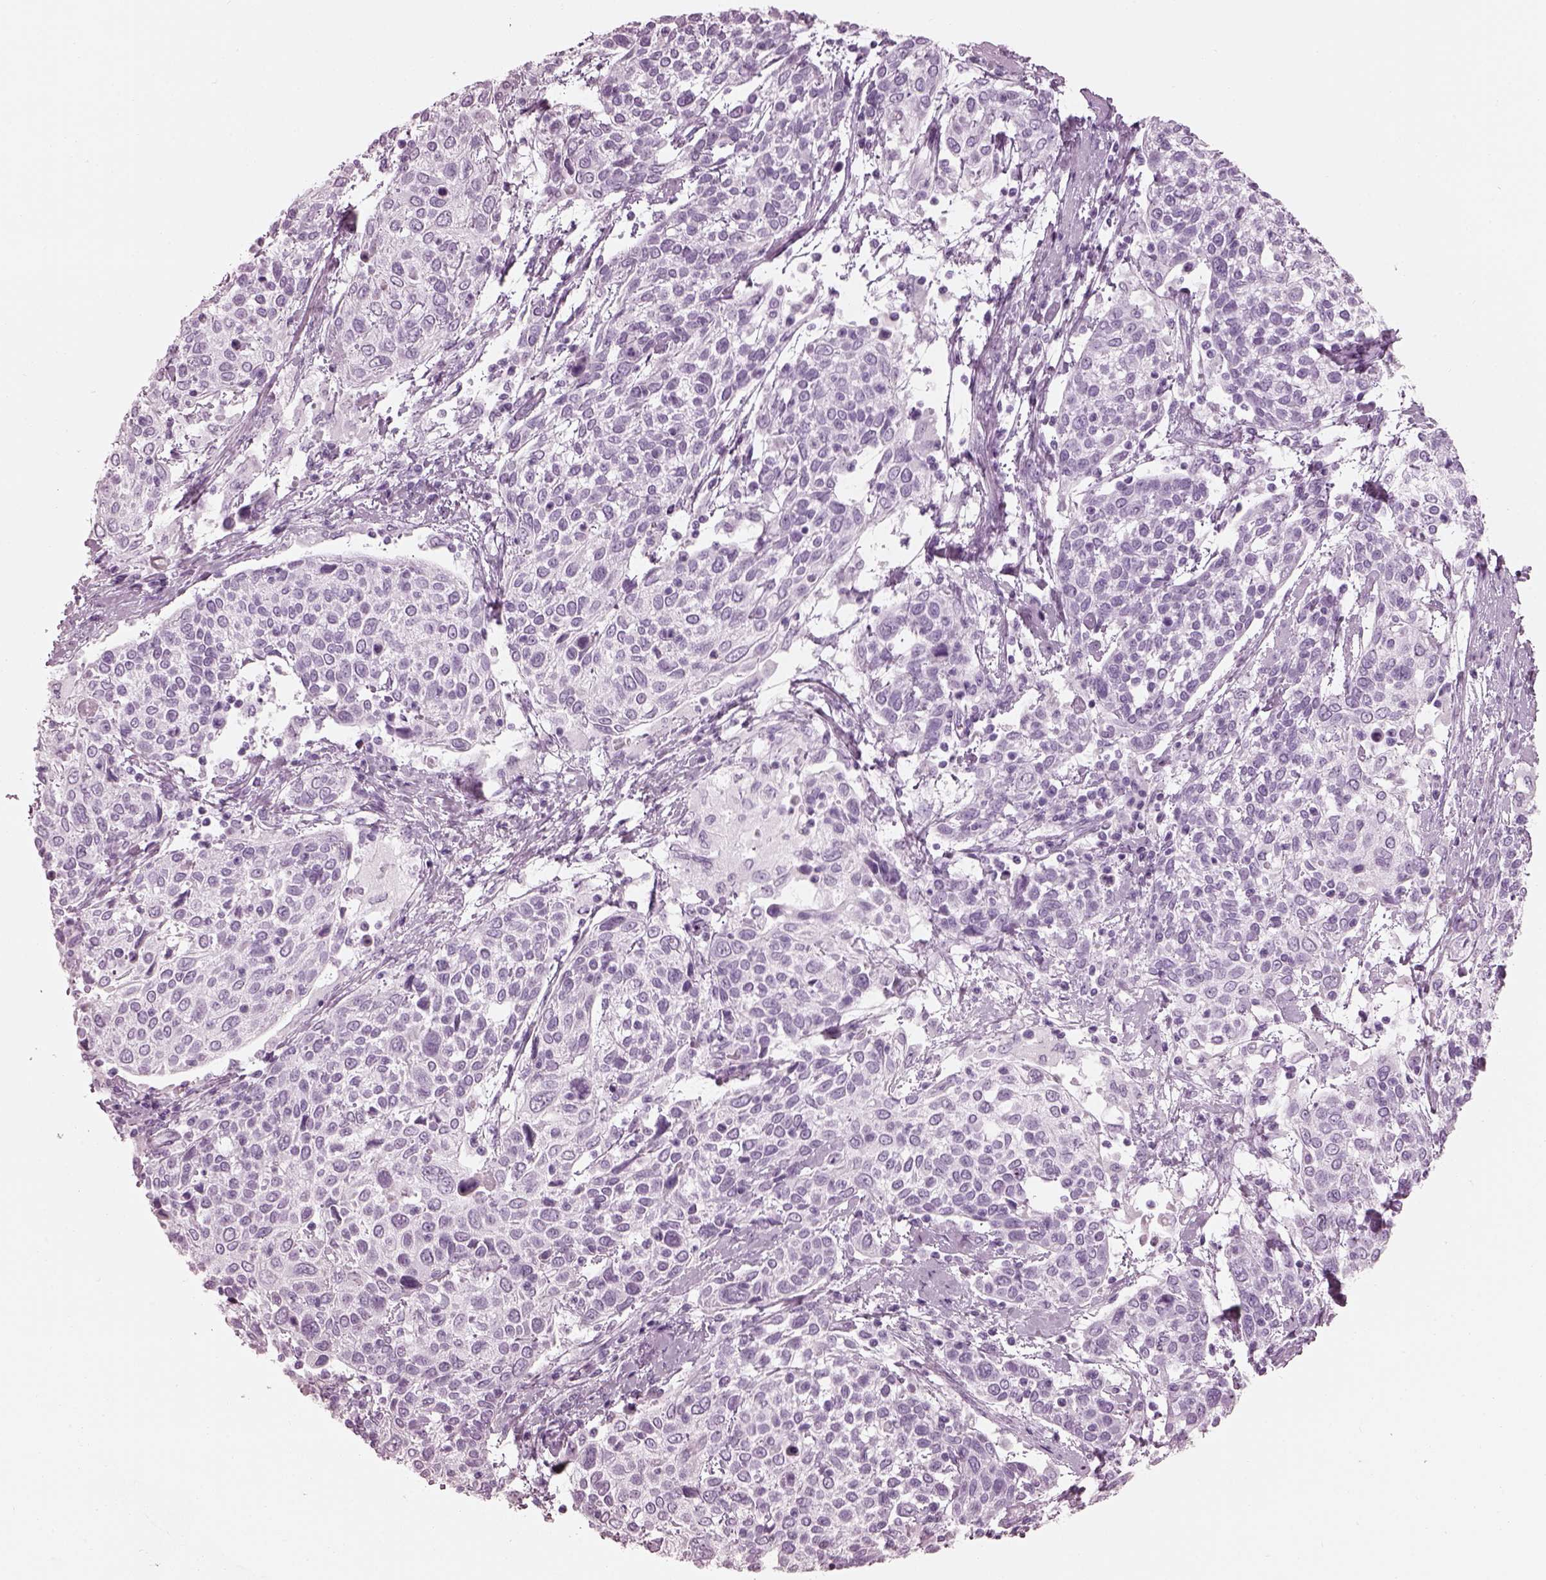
{"staining": {"intensity": "negative", "quantity": "none", "location": "none"}, "tissue": "cervical cancer", "cell_type": "Tumor cells", "image_type": "cancer", "snomed": [{"axis": "morphology", "description": "Squamous cell carcinoma, NOS"}, {"axis": "topography", "description": "Cervix"}], "caption": "Immunohistochemical staining of human cervical squamous cell carcinoma demonstrates no significant positivity in tumor cells.", "gene": "TCHHL1", "patient": {"sex": "female", "age": 61}}